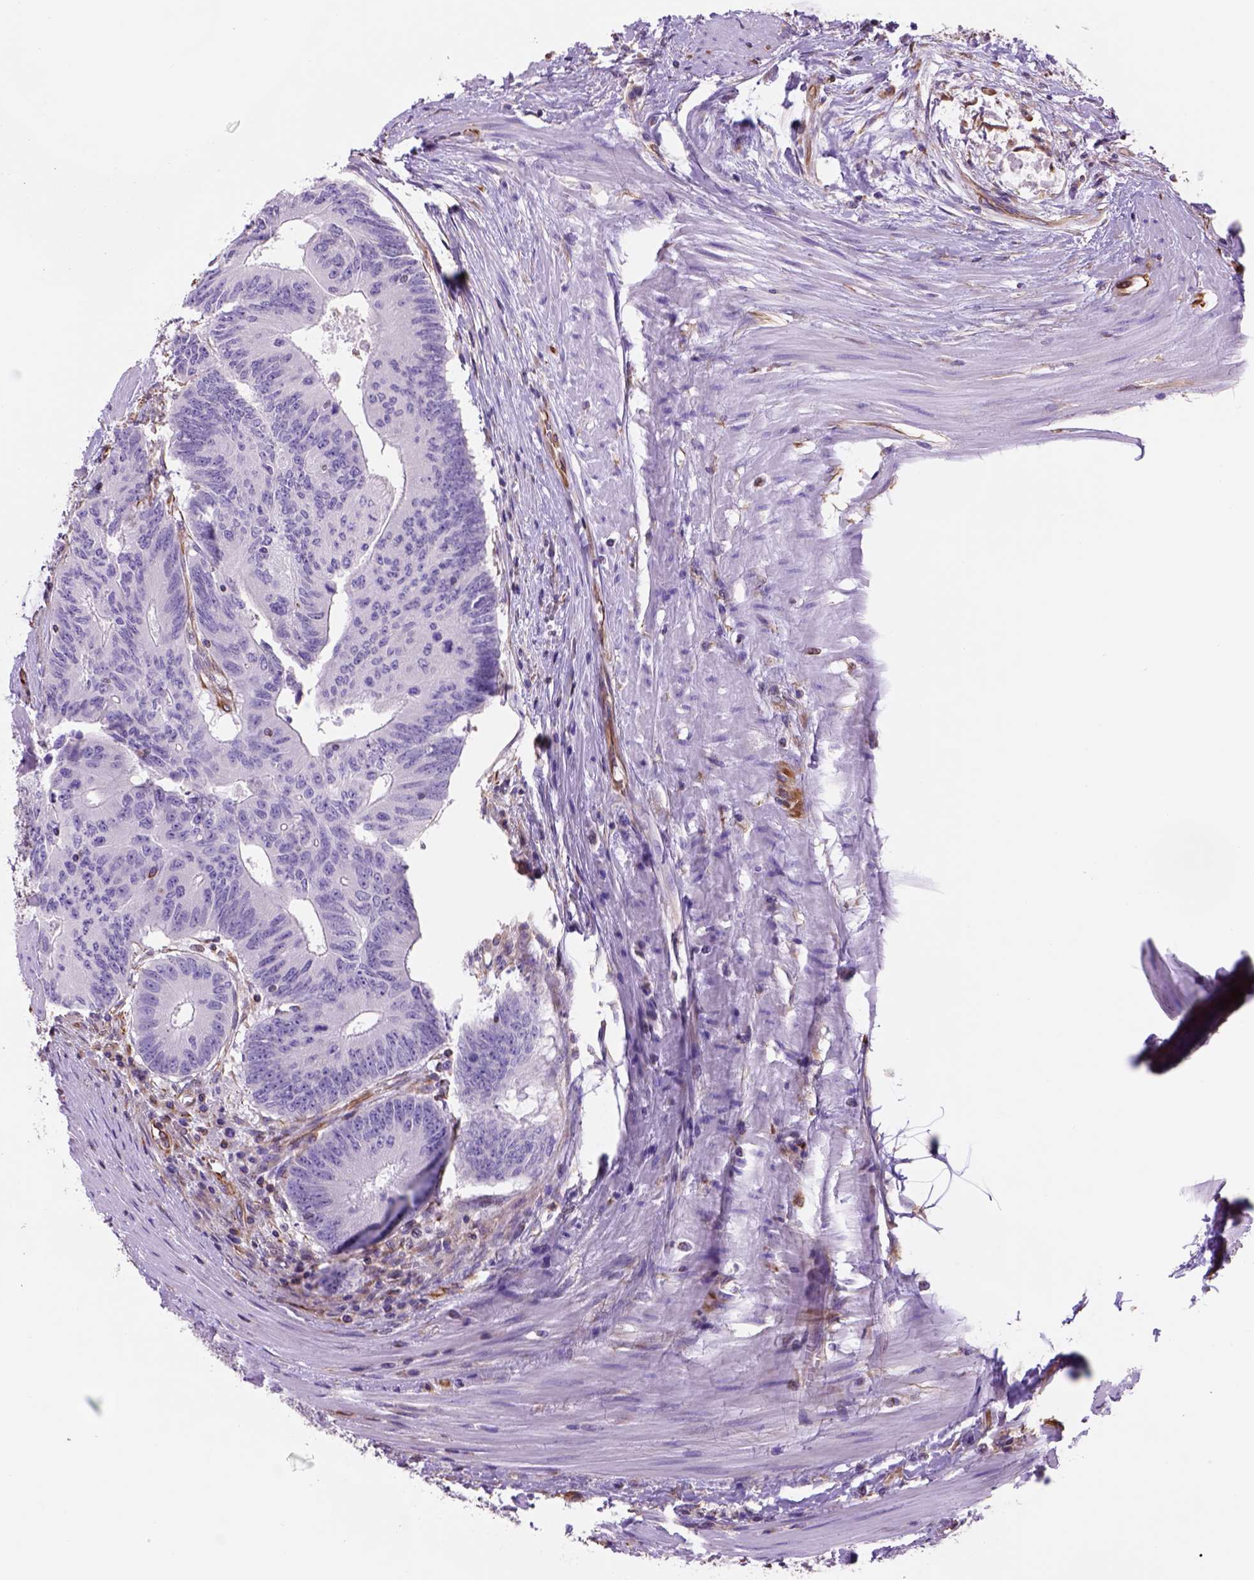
{"staining": {"intensity": "negative", "quantity": "none", "location": "none"}, "tissue": "colorectal cancer", "cell_type": "Tumor cells", "image_type": "cancer", "snomed": [{"axis": "morphology", "description": "Adenocarcinoma, NOS"}, {"axis": "topography", "description": "Rectum"}], "caption": "Tumor cells are negative for brown protein staining in colorectal cancer.", "gene": "ZZZ3", "patient": {"sex": "male", "age": 59}}